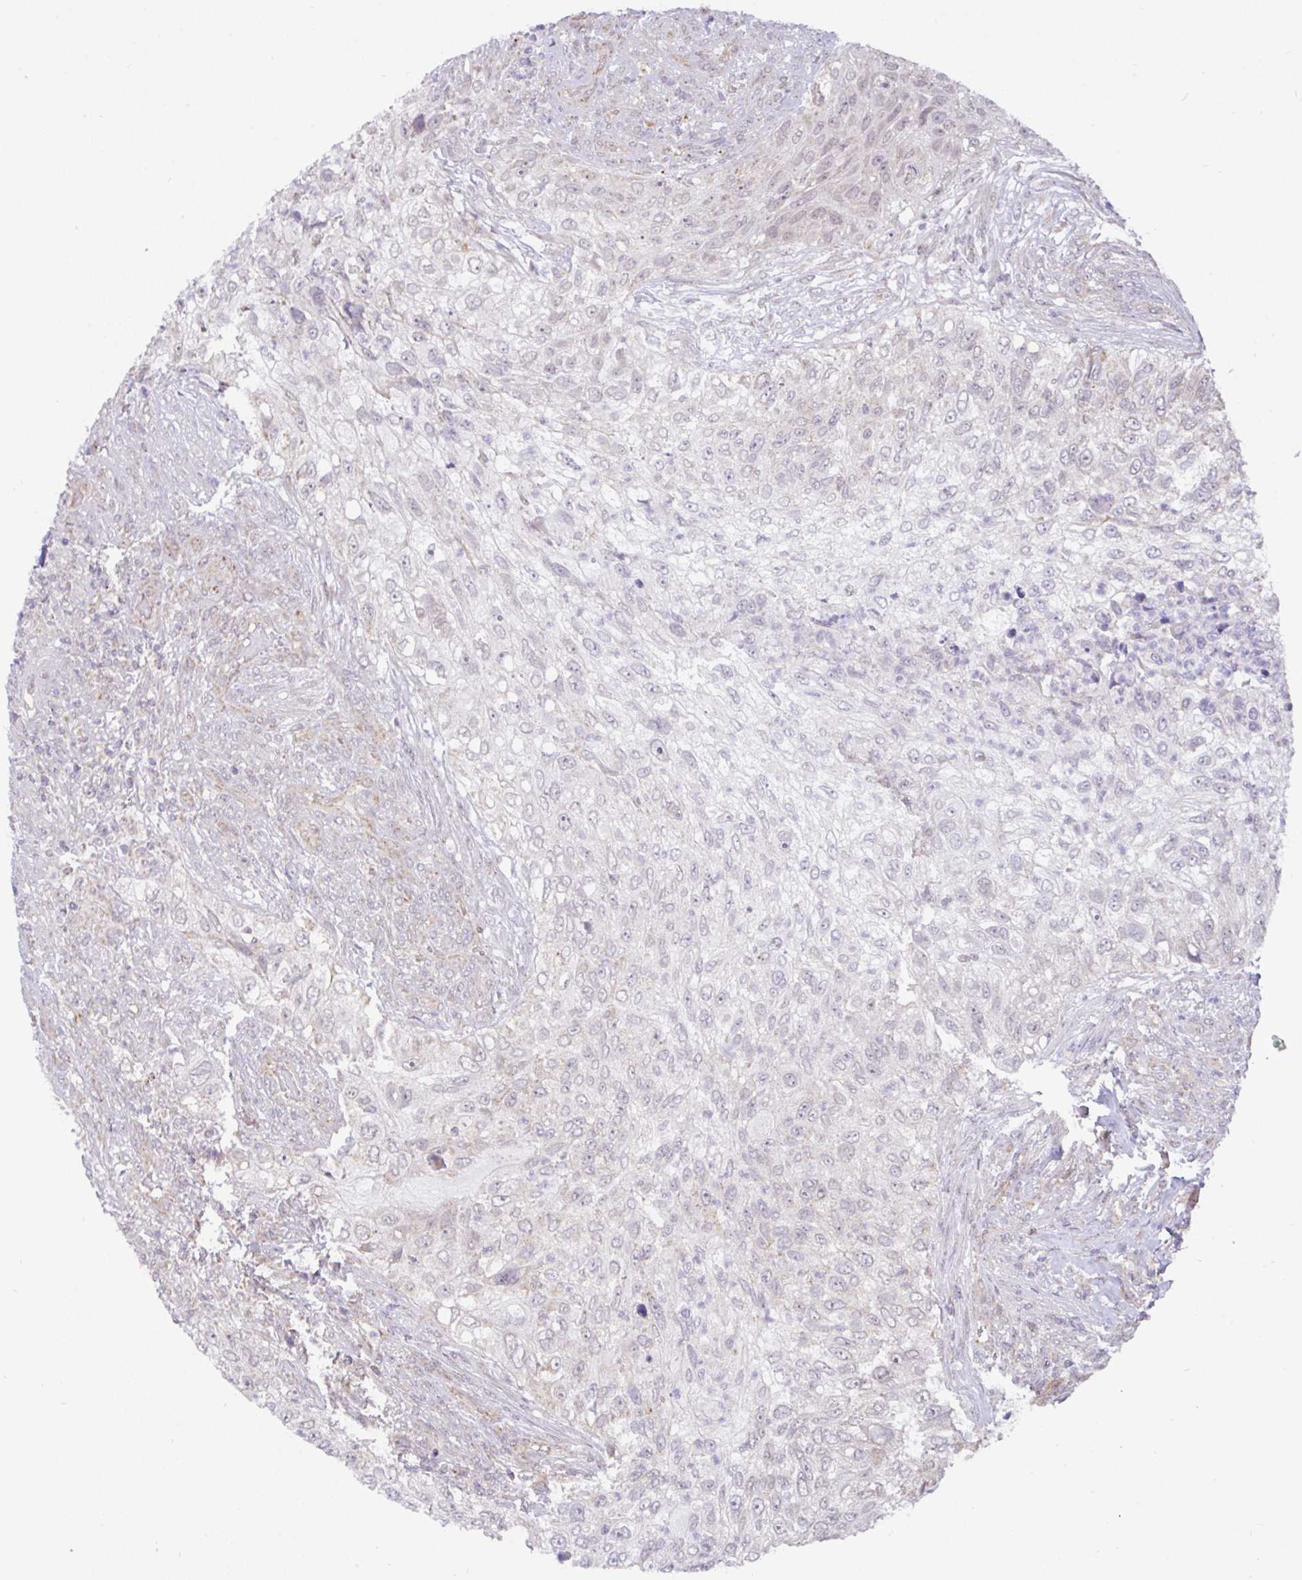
{"staining": {"intensity": "negative", "quantity": "none", "location": "none"}, "tissue": "urothelial cancer", "cell_type": "Tumor cells", "image_type": "cancer", "snomed": [{"axis": "morphology", "description": "Urothelial carcinoma, High grade"}, {"axis": "topography", "description": "Urinary bladder"}], "caption": "Histopathology image shows no significant protein expression in tumor cells of urothelial cancer.", "gene": "DLEU7", "patient": {"sex": "female", "age": 60}}